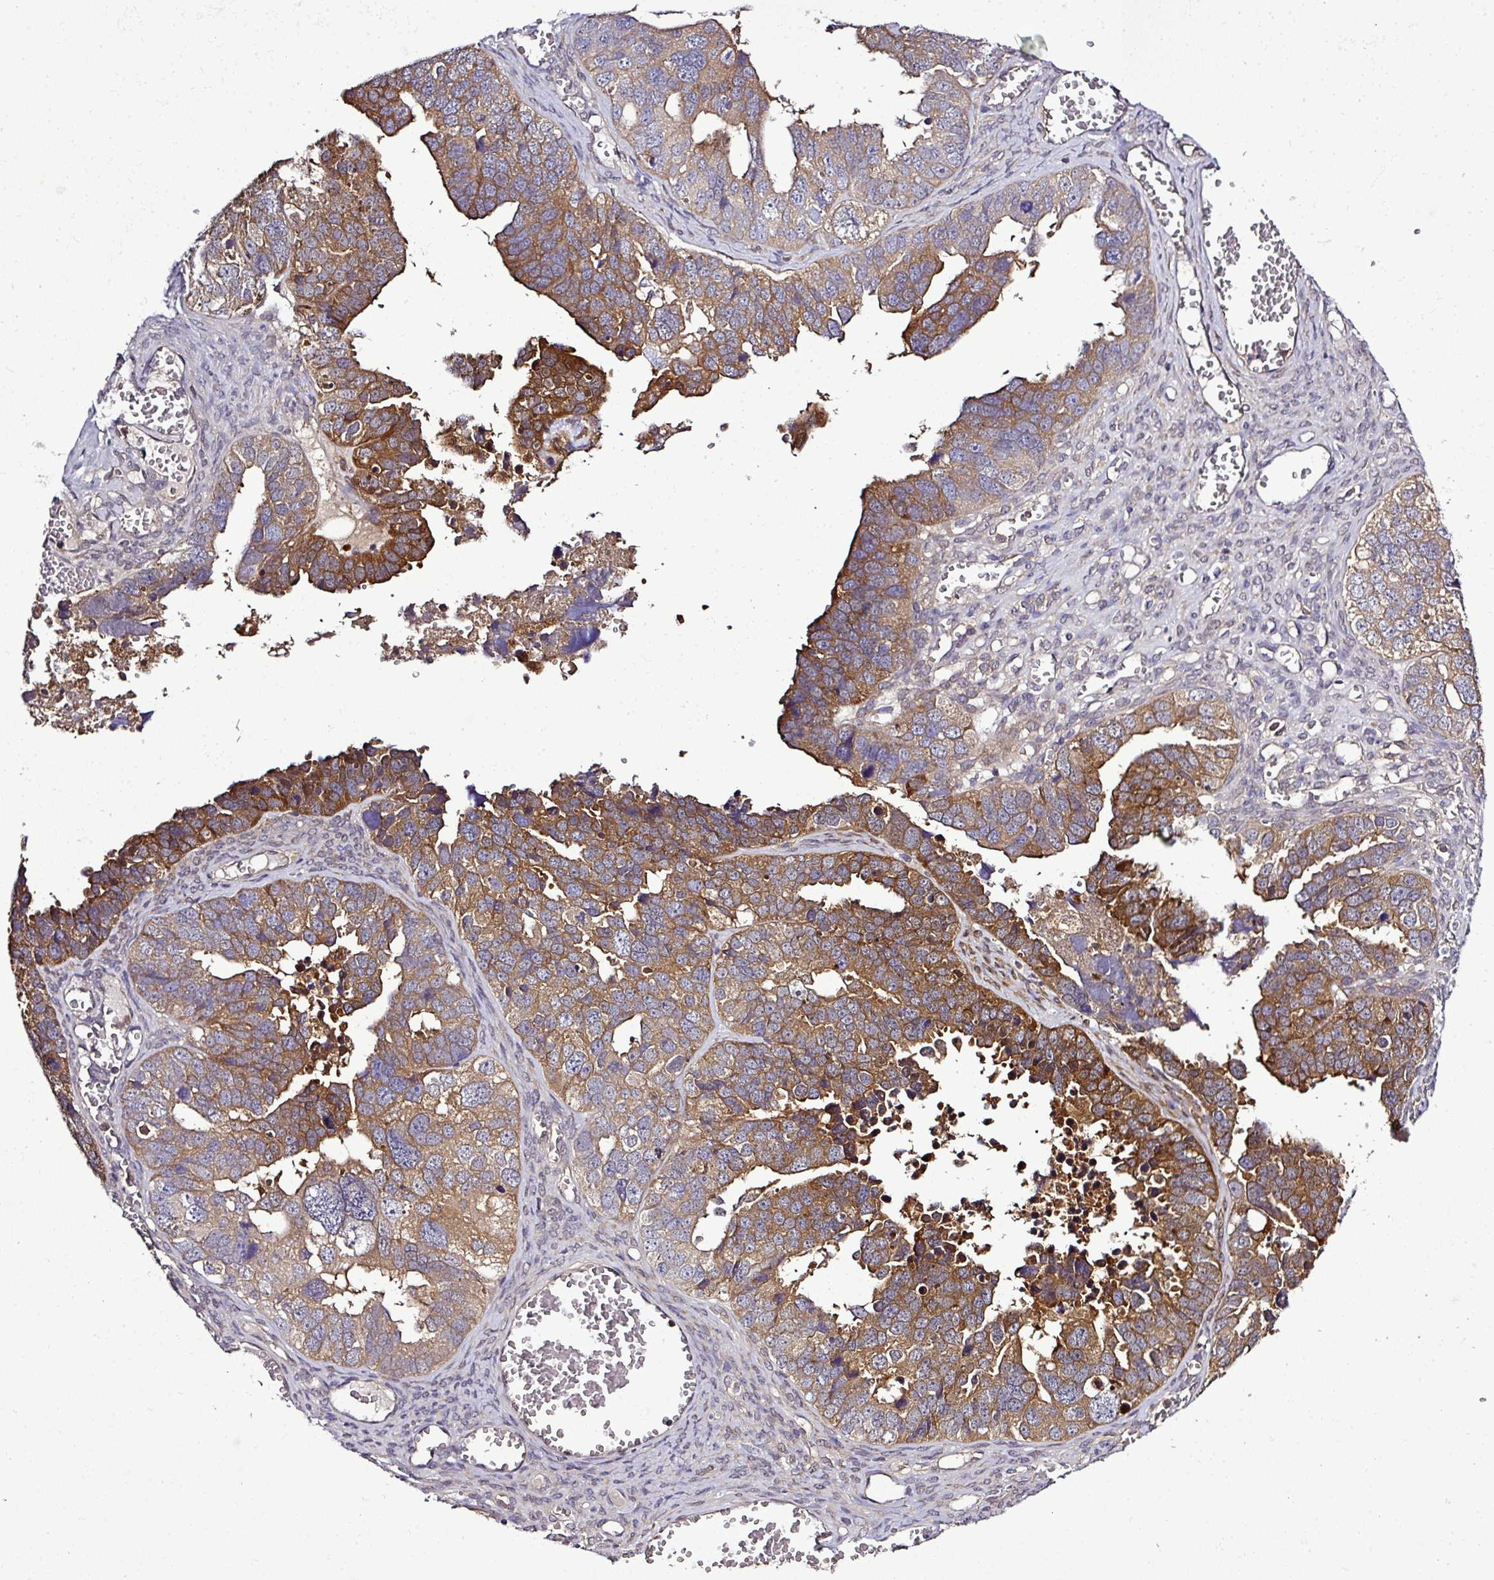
{"staining": {"intensity": "moderate", "quantity": "25%-75%", "location": "cytoplasmic/membranous"}, "tissue": "ovarian cancer", "cell_type": "Tumor cells", "image_type": "cancer", "snomed": [{"axis": "morphology", "description": "Cystadenocarcinoma, serous, NOS"}, {"axis": "topography", "description": "Ovary"}], "caption": "A brown stain shows moderate cytoplasmic/membranous staining of a protein in ovarian cancer (serous cystadenocarcinoma) tumor cells. The protein of interest is shown in brown color, while the nuclei are stained blue.", "gene": "TMEM107", "patient": {"sex": "female", "age": 76}}